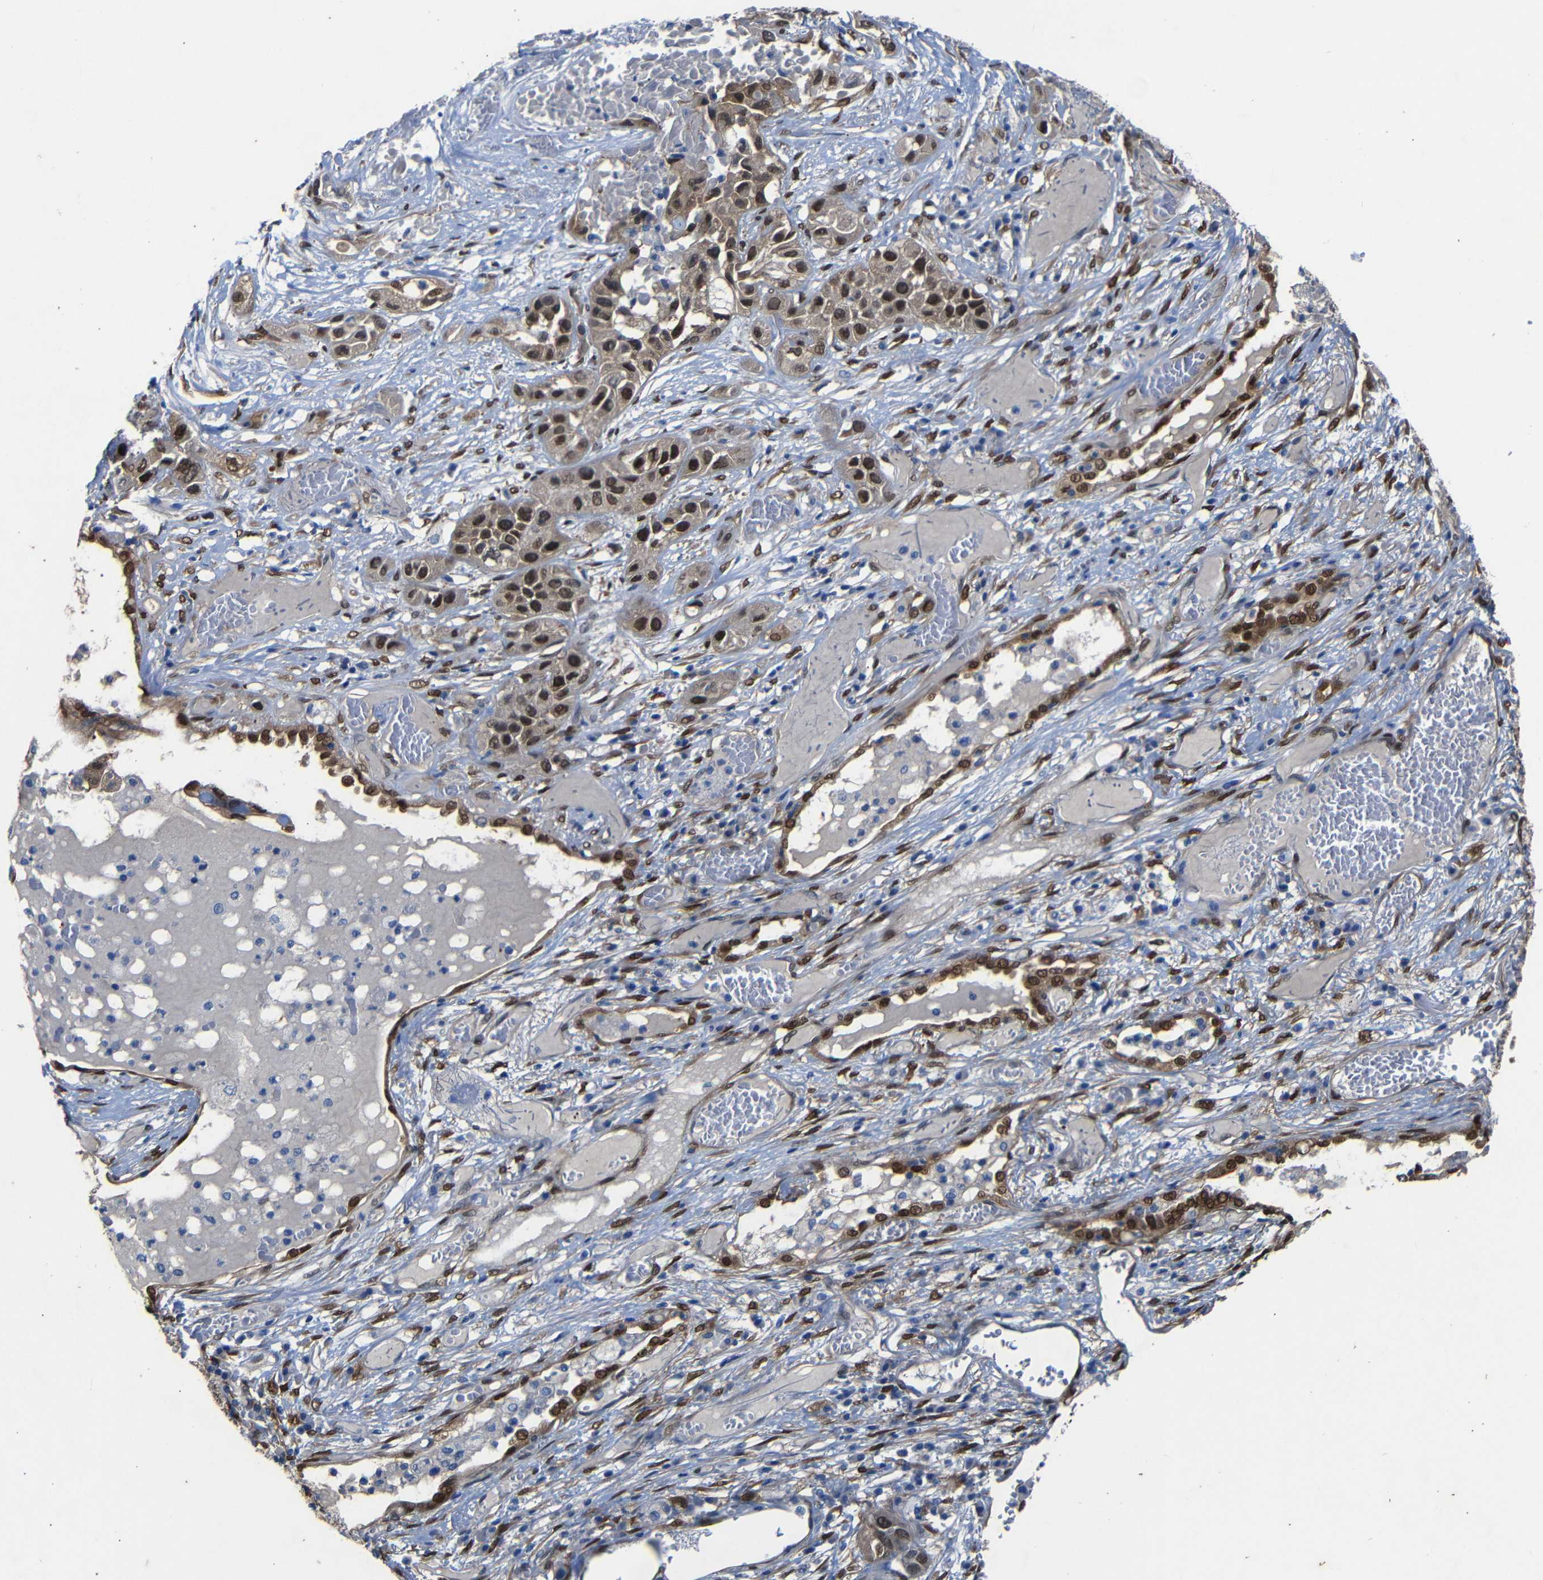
{"staining": {"intensity": "strong", "quantity": ">75%", "location": "nuclear"}, "tissue": "lung cancer", "cell_type": "Tumor cells", "image_type": "cancer", "snomed": [{"axis": "morphology", "description": "Squamous cell carcinoma, NOS"}, {"axis": "topography", "description": "Lung"}], "caption": "Immunohistochemical staining of squamous cell carcinoma (lung) exhibits high levels of strong nuclear staining in about >75% of tumor cells.", "gene": "YAP1", "patient": {"sex": "male", "age": 71}}